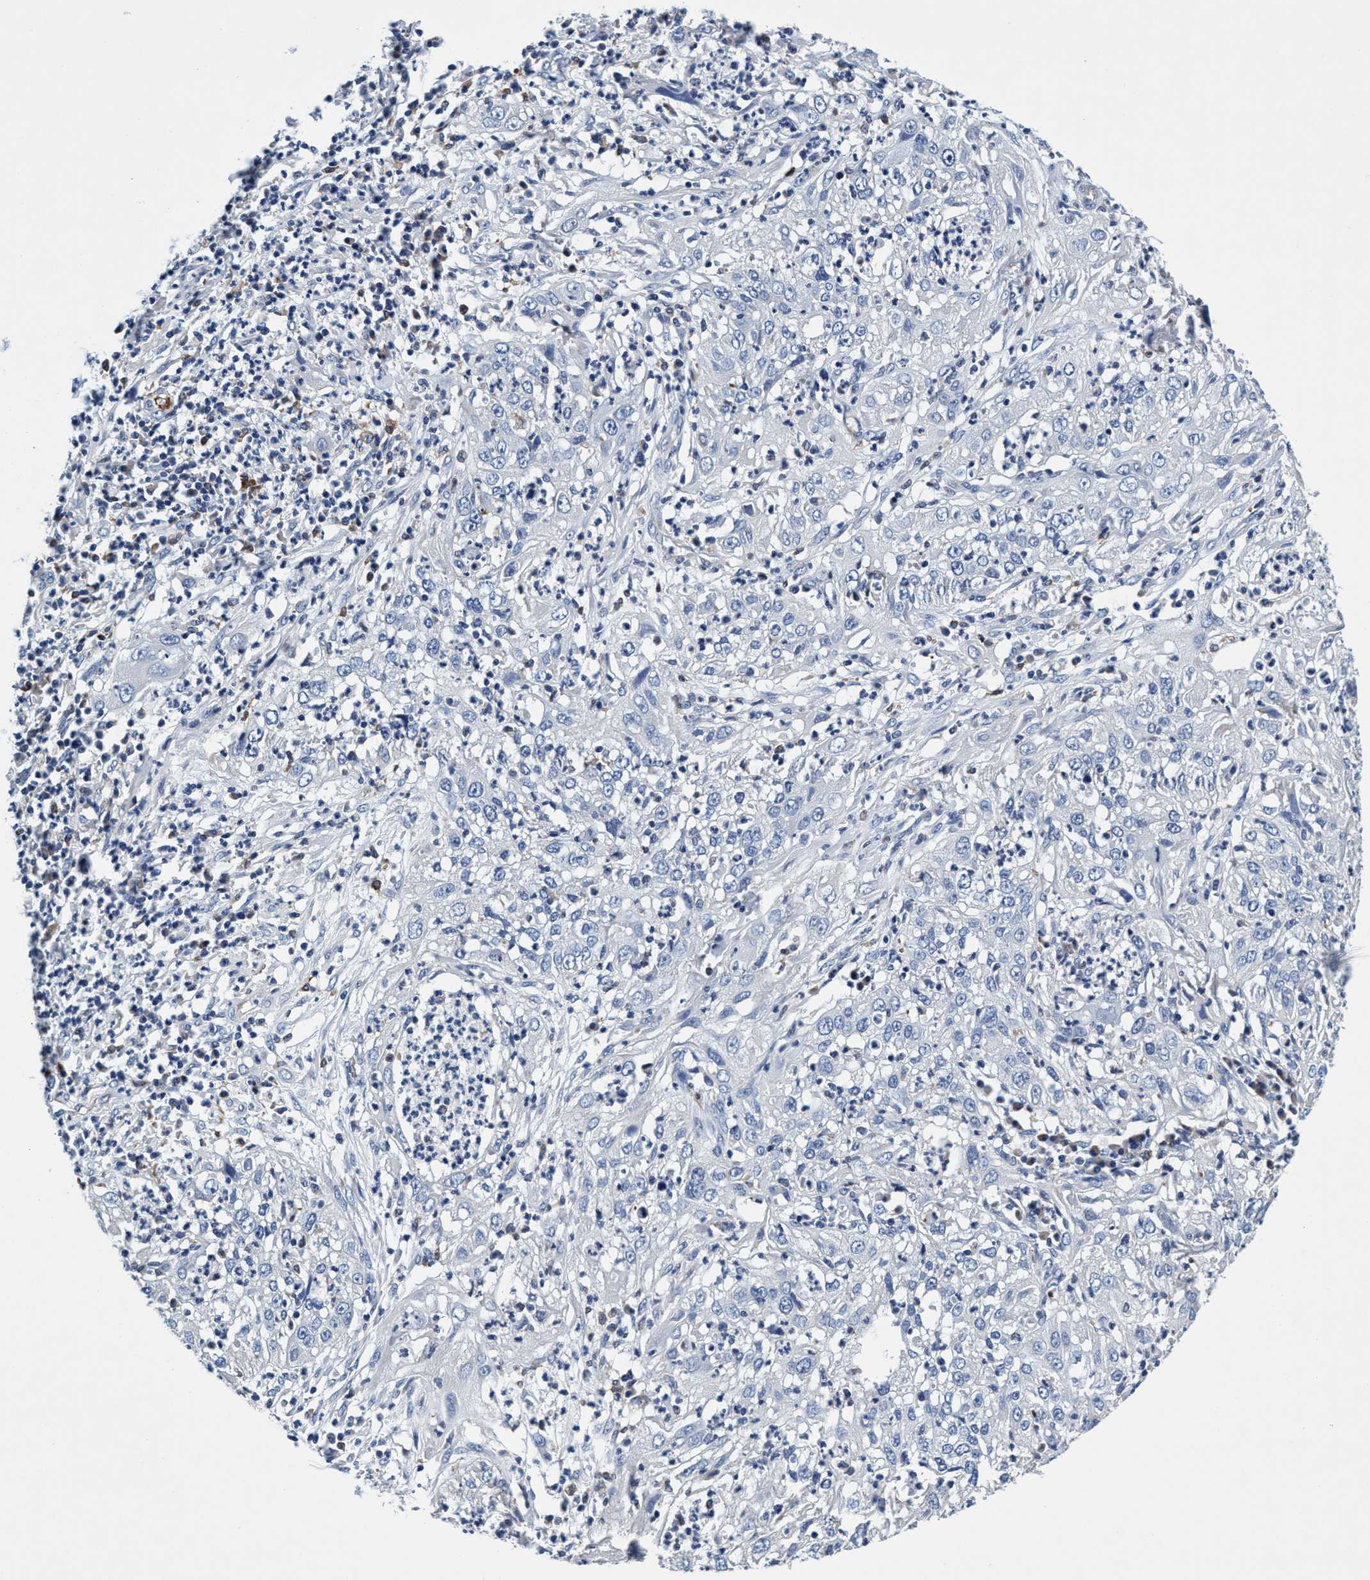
{"staining": {"intensity": "negative", "quantity": "none", "location": "none"}, "tissue": "cervical cancer", "cell_type": "Tumor cells", "image_type": "cancer", "snomed": [{"axis": "morphology", "description": "Squamous cell carcinoma, NOS"}, {"axis": "topography", "description": "Cervix"}], "caption": "Photomicrograph shows no protein staining in tumor cells of cervical cancer (squamous cell carcinoma) tissue. (DAB (3,3'-diaminobenzidine) immunohistochemistry (IHC) visualized using brightfield microscopy, high magnification).", "gene": "UBALD2", "patient": {"sex": "female", "age": 32}}